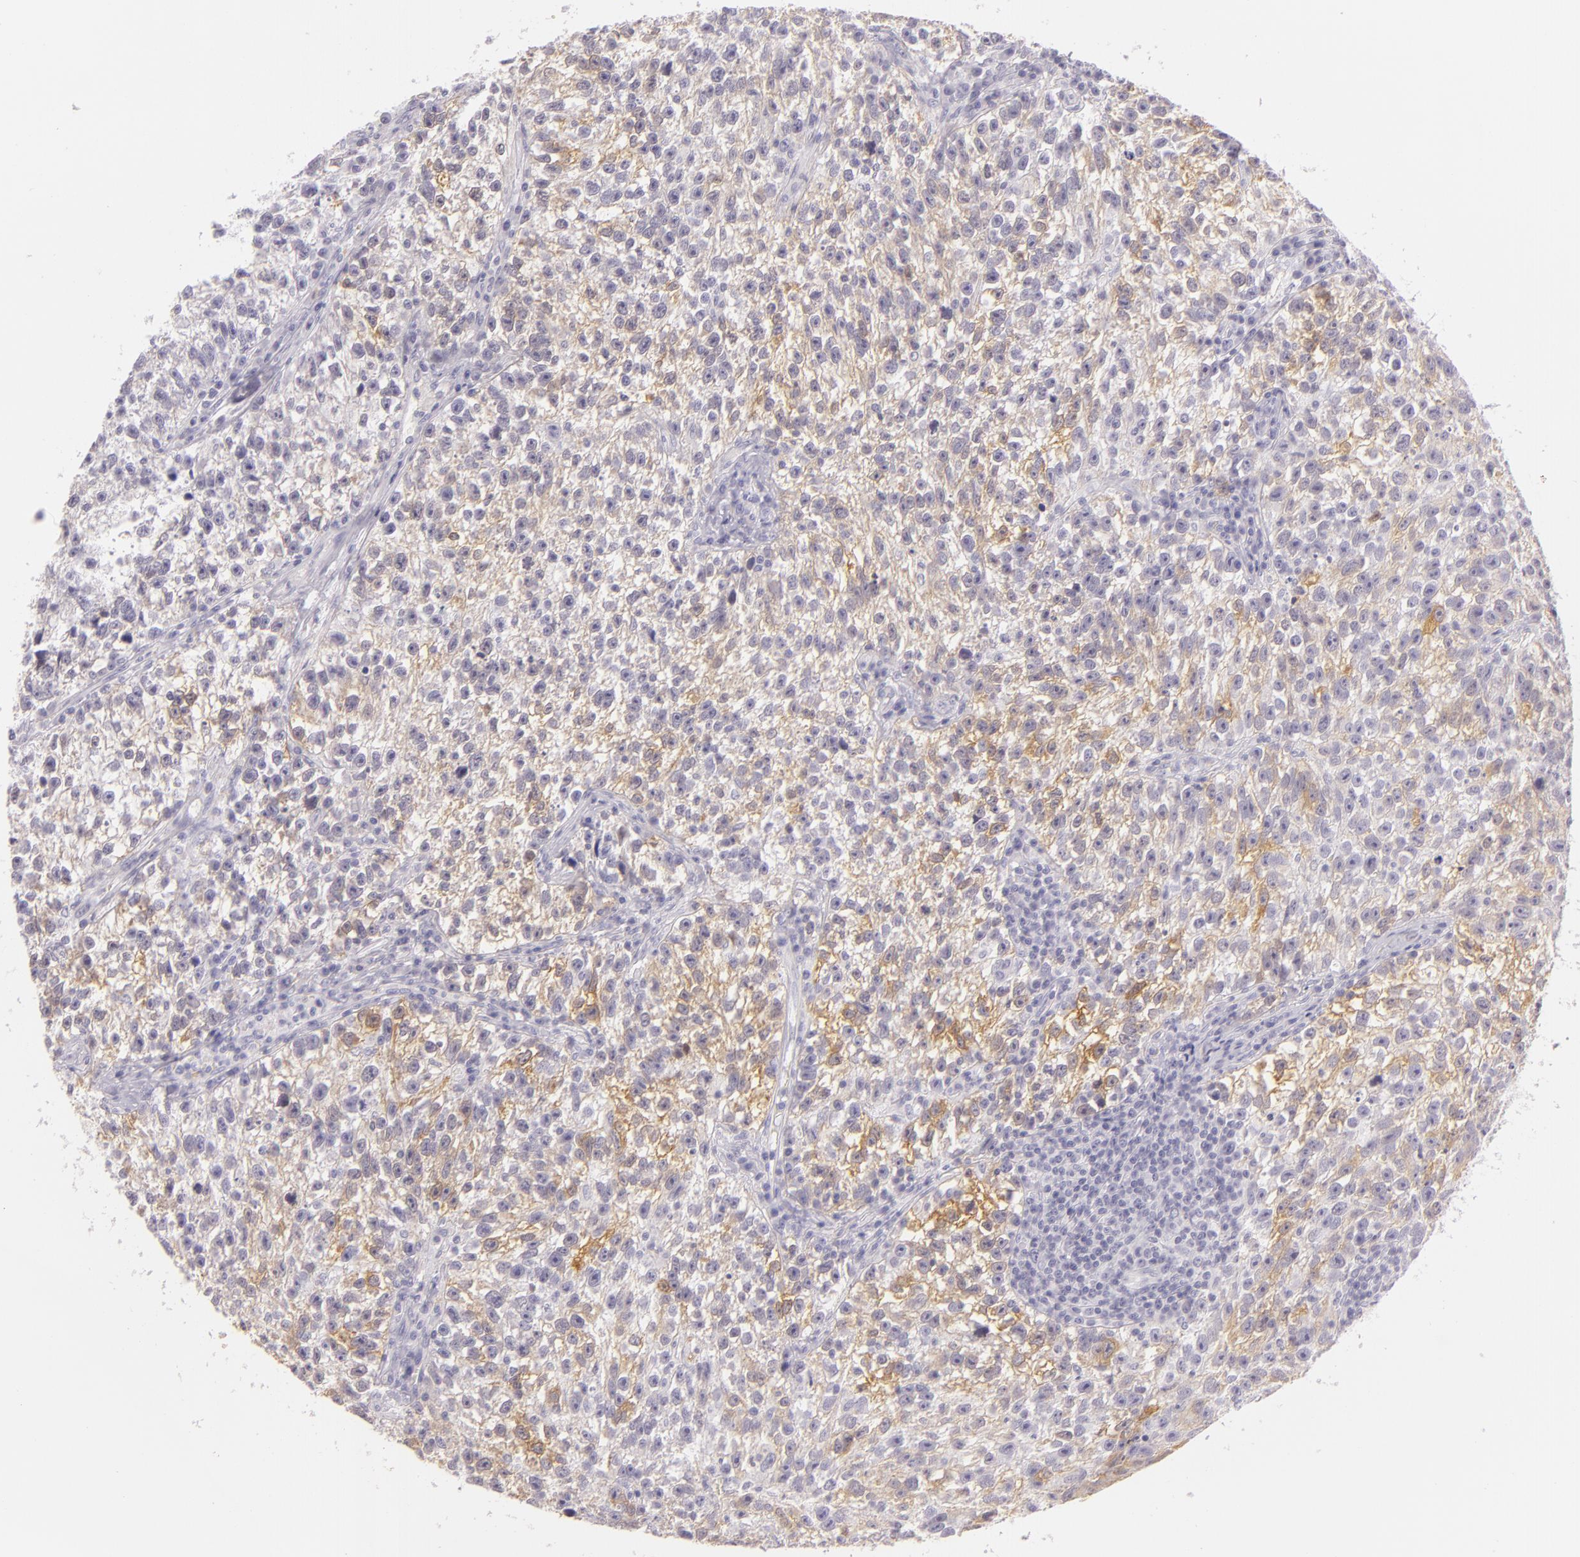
{"staining": {"intensity": "weak", "quantity": "<25%", "location": "cytoplasmic/membranous"}, "tissue": "testis cancer", "cell_type": "Tumor cells", "image_type": "cancer", "snomed": [{"axis": "morphology", "description": "Seminoma, NOS"}, {"axis": "topography", "description": "Testis"}], "caption": "Micrograph shows no significant protein staining in tumor cells of testis cancer (seminoma).", "gene": "CBS", "patient": {"sex": "male", "age": 38}}